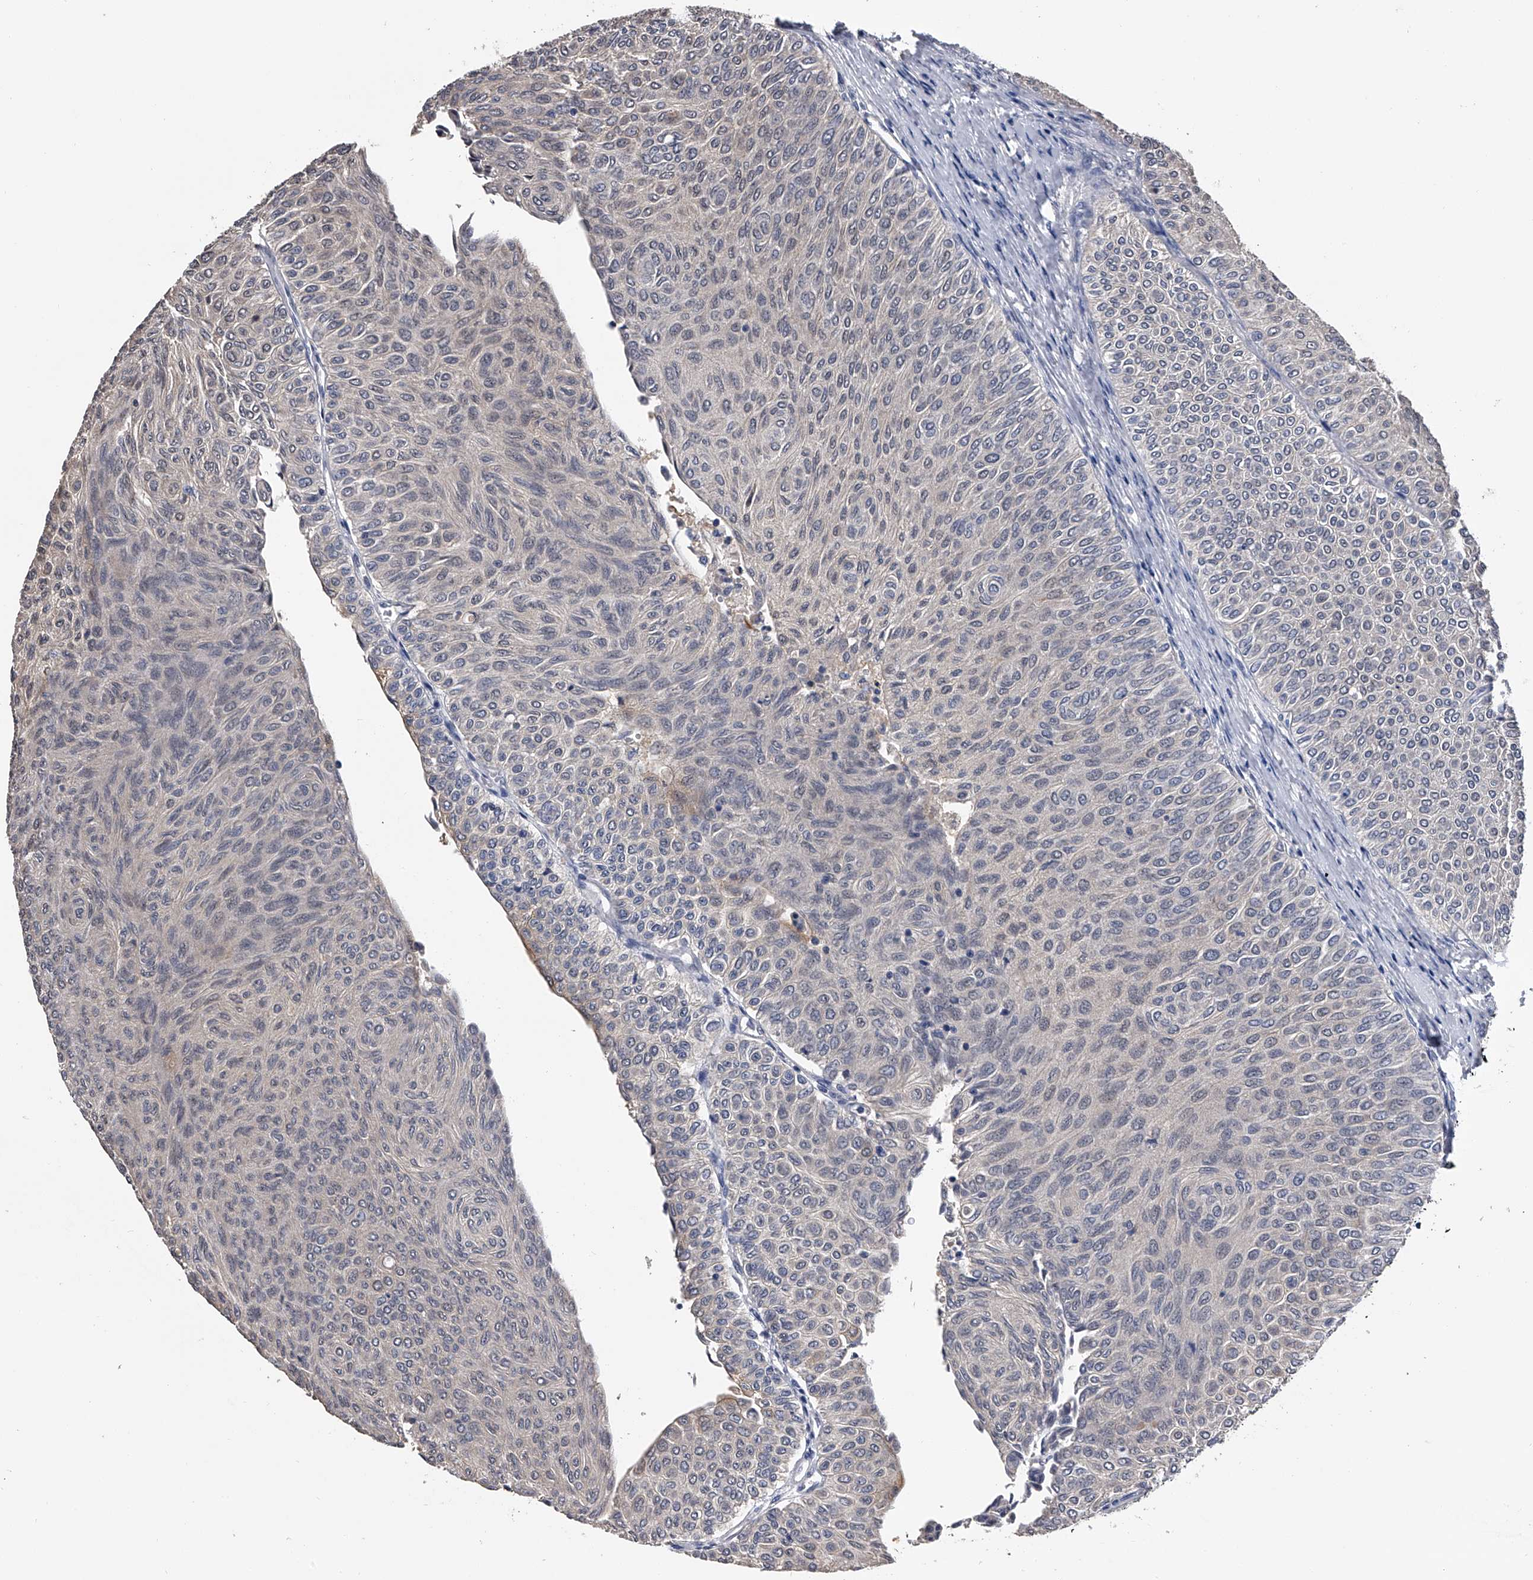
{"staining": {"intensity": "negative", "quantity": "none", "location": "none"}, "tissue": "urothelial cancer", "cell_type": "Tumor cells", "image_type": "cancer", "snomed": [{"axis": "morphology", "description": "Urothelial carcinoma, Low grade"}, {"axis": "topography", "description": "Urinary bladder"}], "caption": "IHC of human low-grade urothelial carcinoma shows no expression in tumor cells.", "gene": "EFCAB7", "patient": {"sex": "male", "age": 78}}